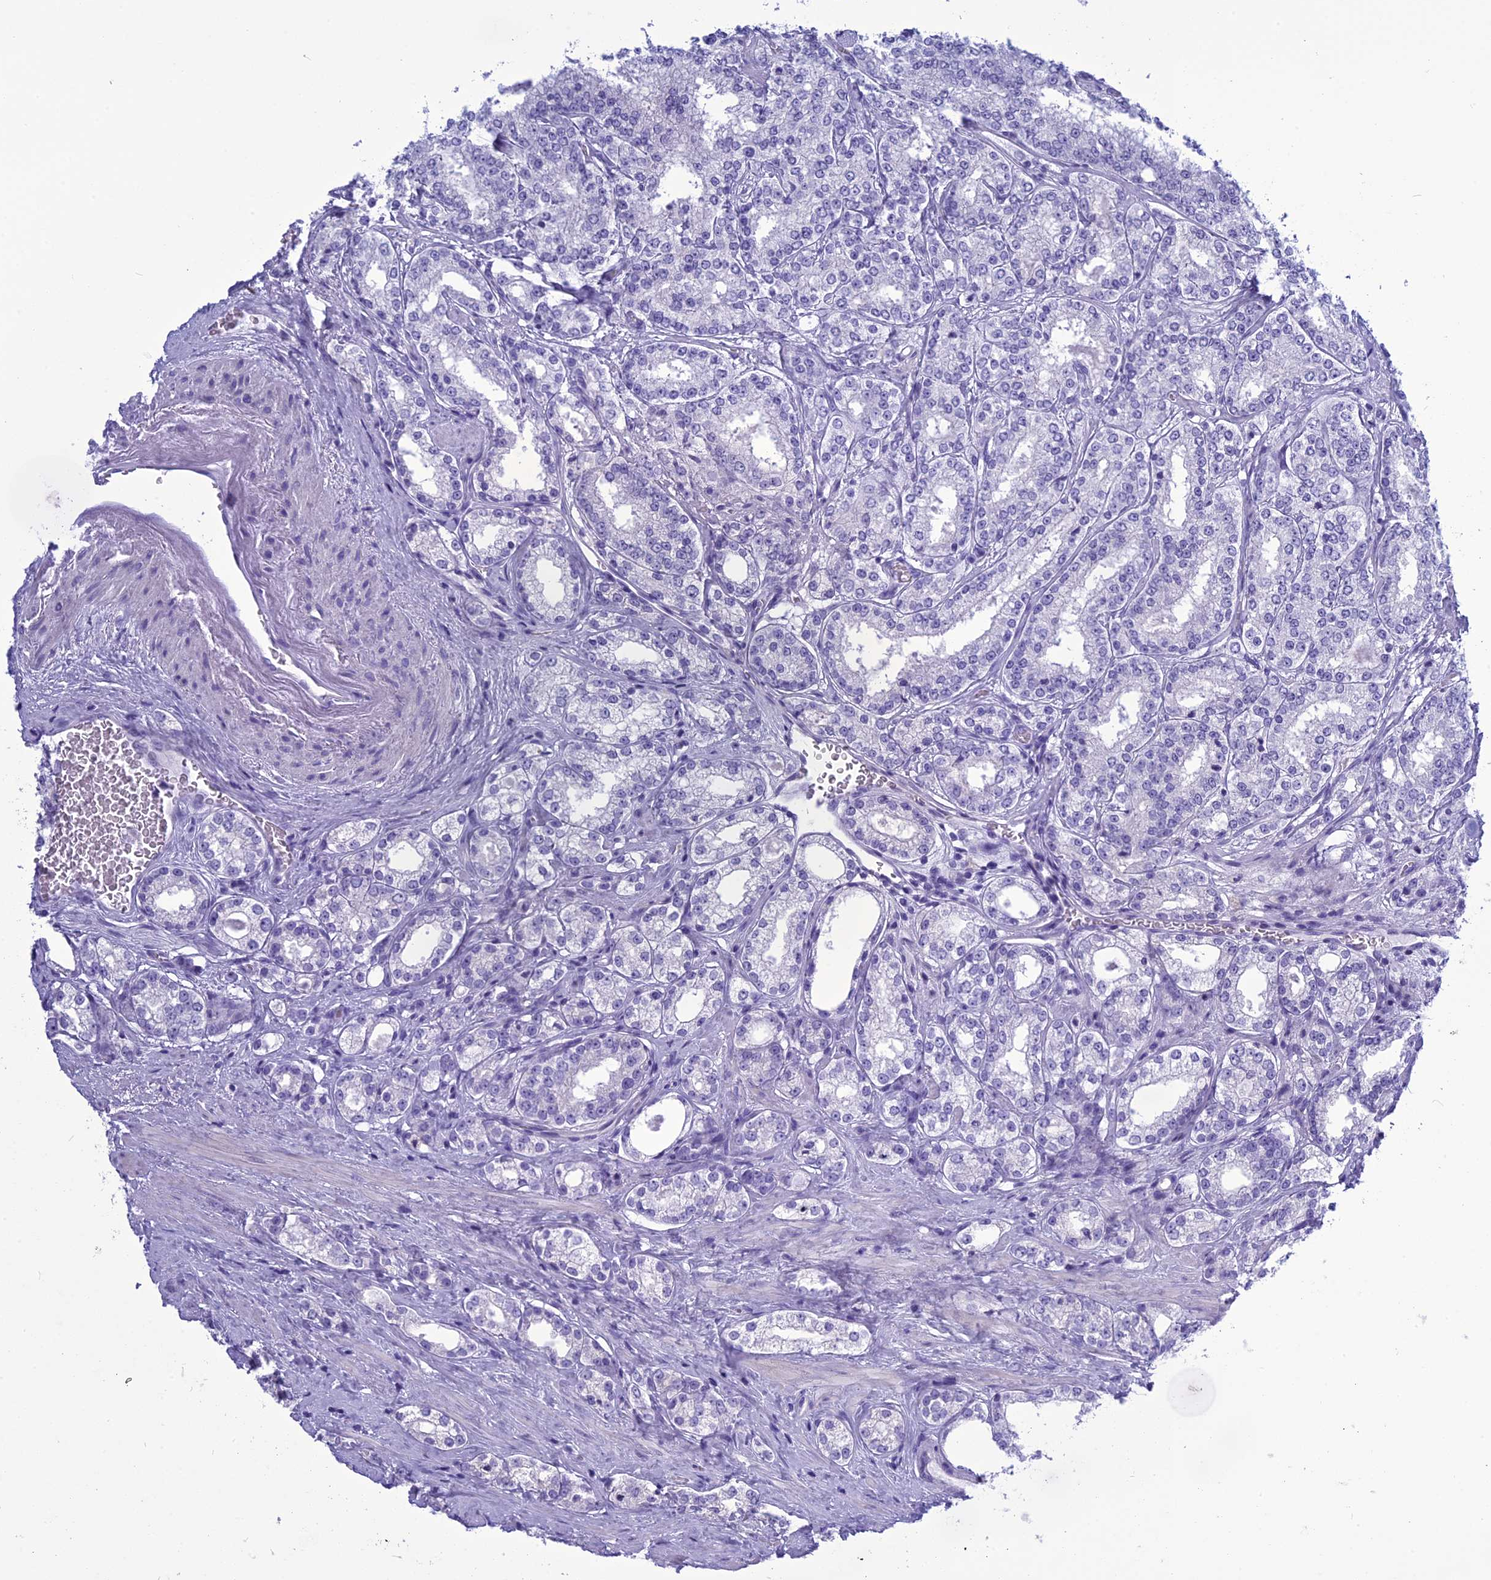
{"staining": {"intensity": "negative", "quantity": "none", "location": "none"}, "tissue": "prostate cancer", "cell_type": "Tumor cells", "image_type": "cancer", "snomed": [{"axis": "morphology", "description": "Normal tissue, NOS"}, {"axis": "morphology", "description": "Adenocarcinoma, High grade"}, {"axis": "topography", "description": "Prostate"}], "caption": "This is an immunohistochemistry histopathology image of human high-grade adenocarcinoma (prostate). There is no staining in tumor cells.", "gene": "BBS2", "patient": {"sex": "male", "age": 83}}